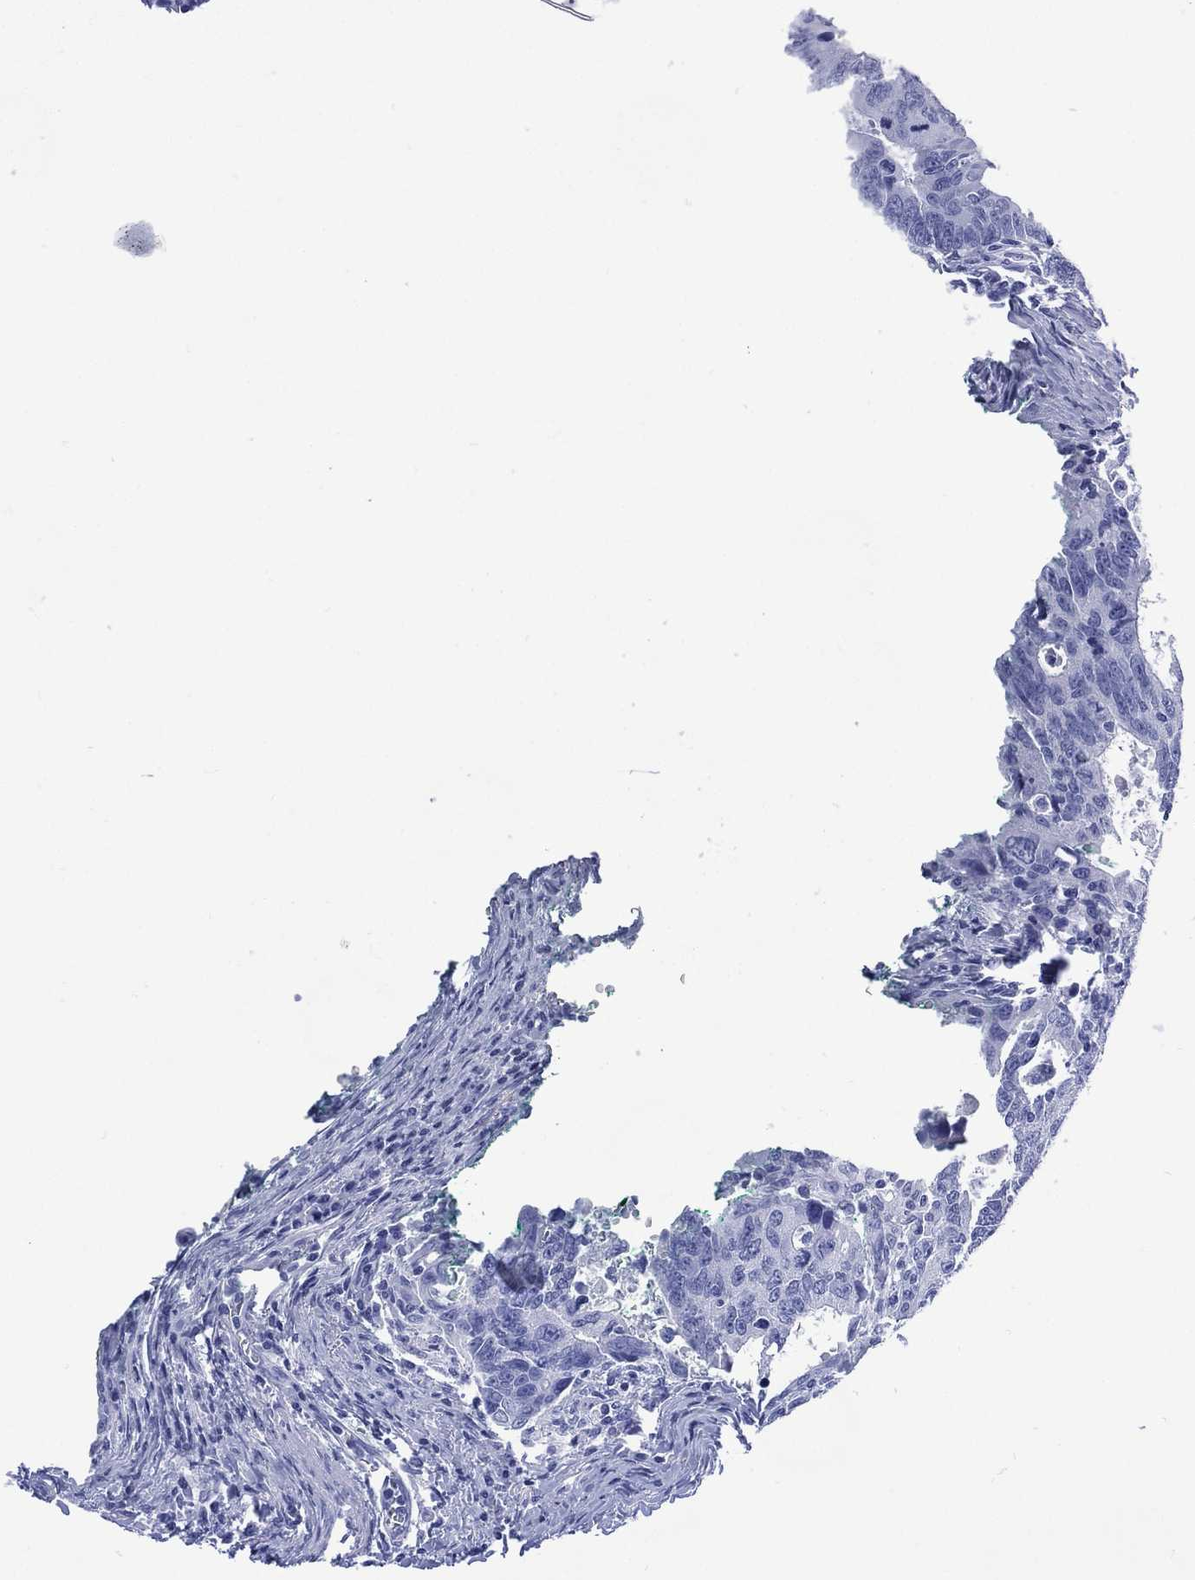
{"staining": {"intensity": "negative", "quantity": "none", "location": "none"}, "tissue": "colorectal cancer", "cell_type": "Tumor cells", "image_type": "cancer", "snomed": [{"axis": "morphology", "description": "Adenocarcinoma, NOS"}, {"axis": "topography", "description": "Colon"}], "caption": "The immunohistochemistry (IHC) photomicrograph has no significant positivity in tumor cells of colorectal adenocarcinoma tissue.", "gene": "SHCBP1L", "patient": {"sex": "female", "age": 77}}